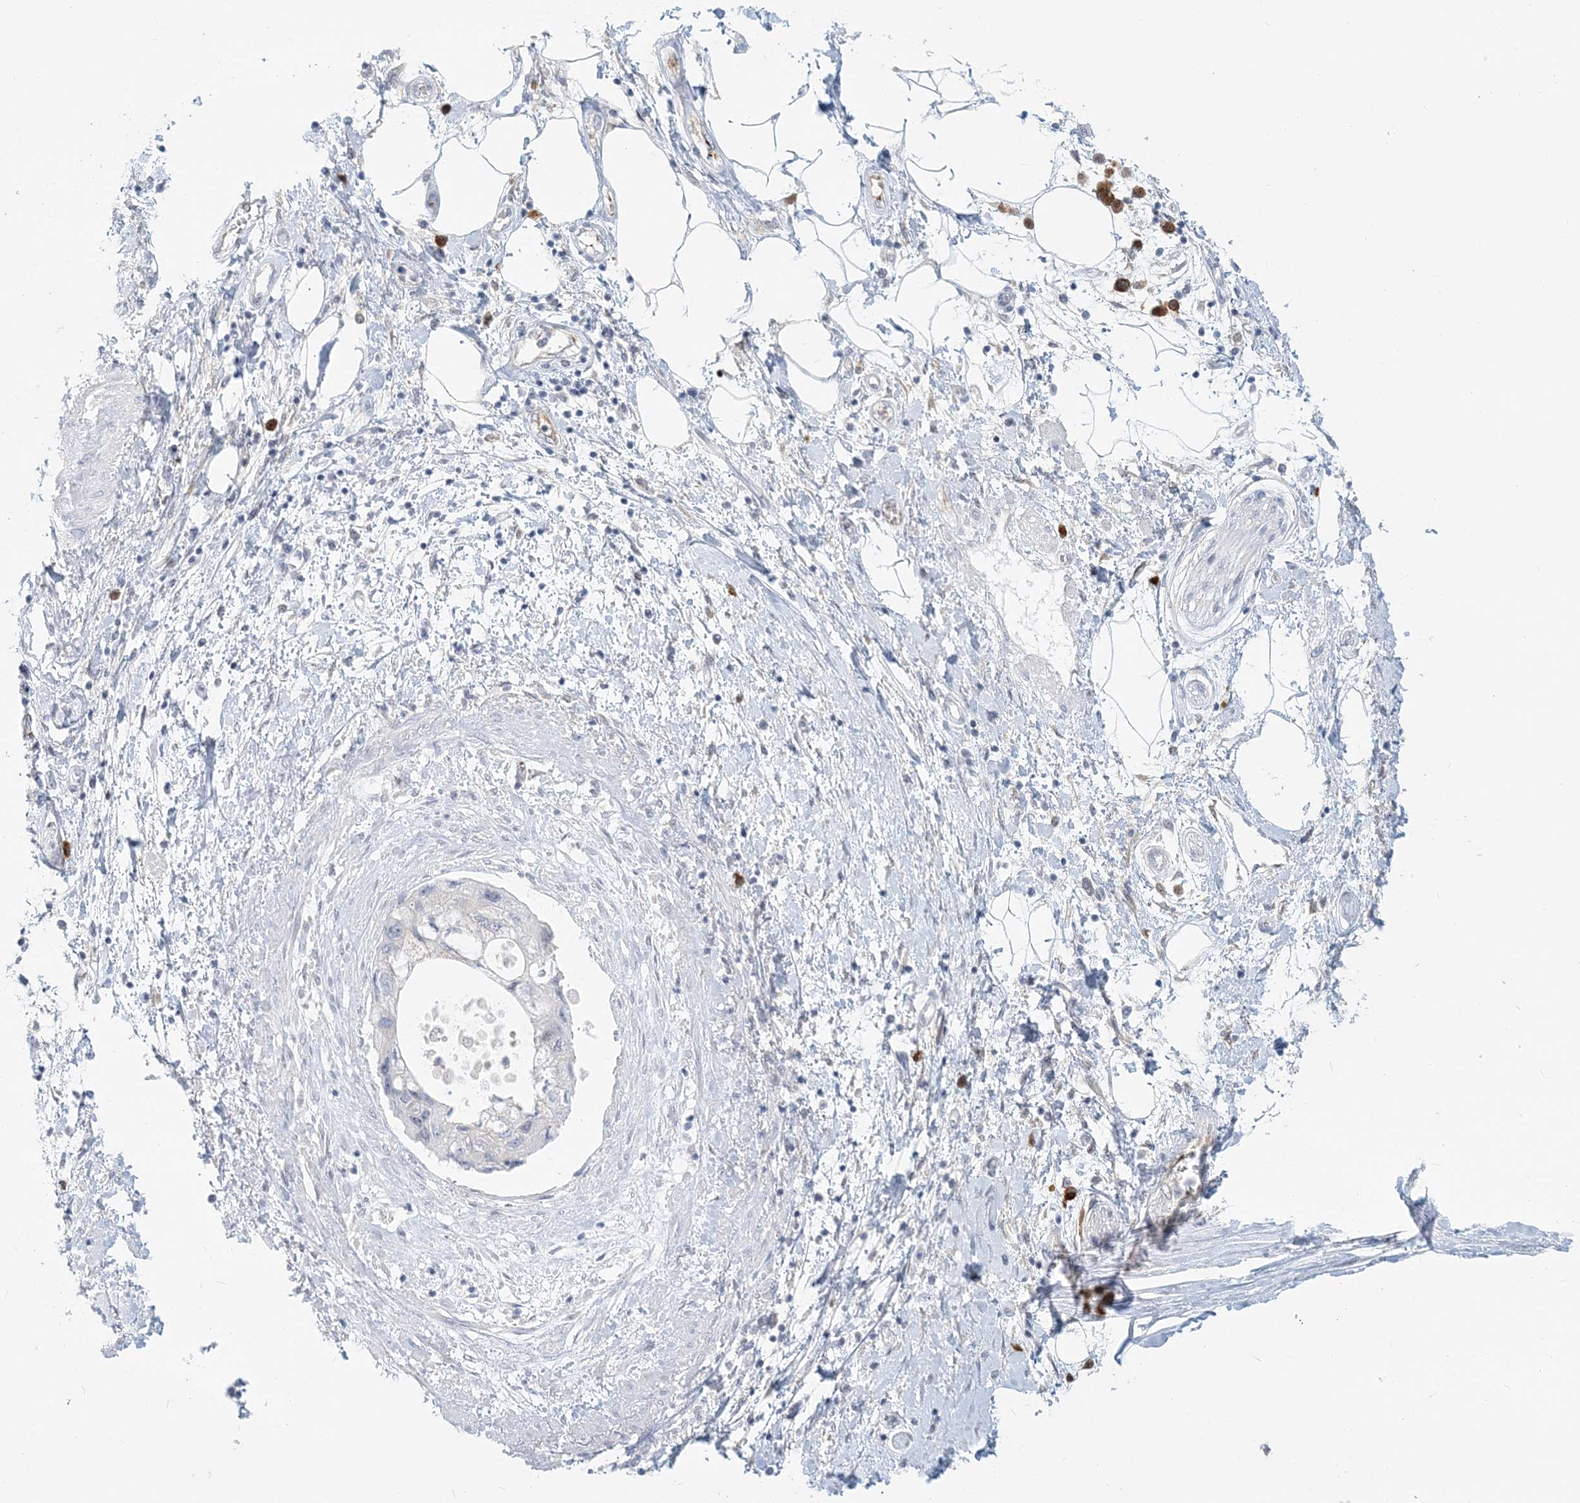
{"staining": {"intensity": "negative", "quantity": "none", "location": "none"}, "tissue": "pancreatic cancer", "cell_type": "Tumor cells", "image_type": "cancer", "snomed": [{"axis": "morphology", "description": "Adenocarcinoma, NOS"}, {"axis": "topography", "description": "Pancreas"}], "caption": "Tumor cells show no significant protein expression in pancreatic adenocarcinoma.", "gene": "GMPPA", "patient": {"sex": "female", "age": 73}}